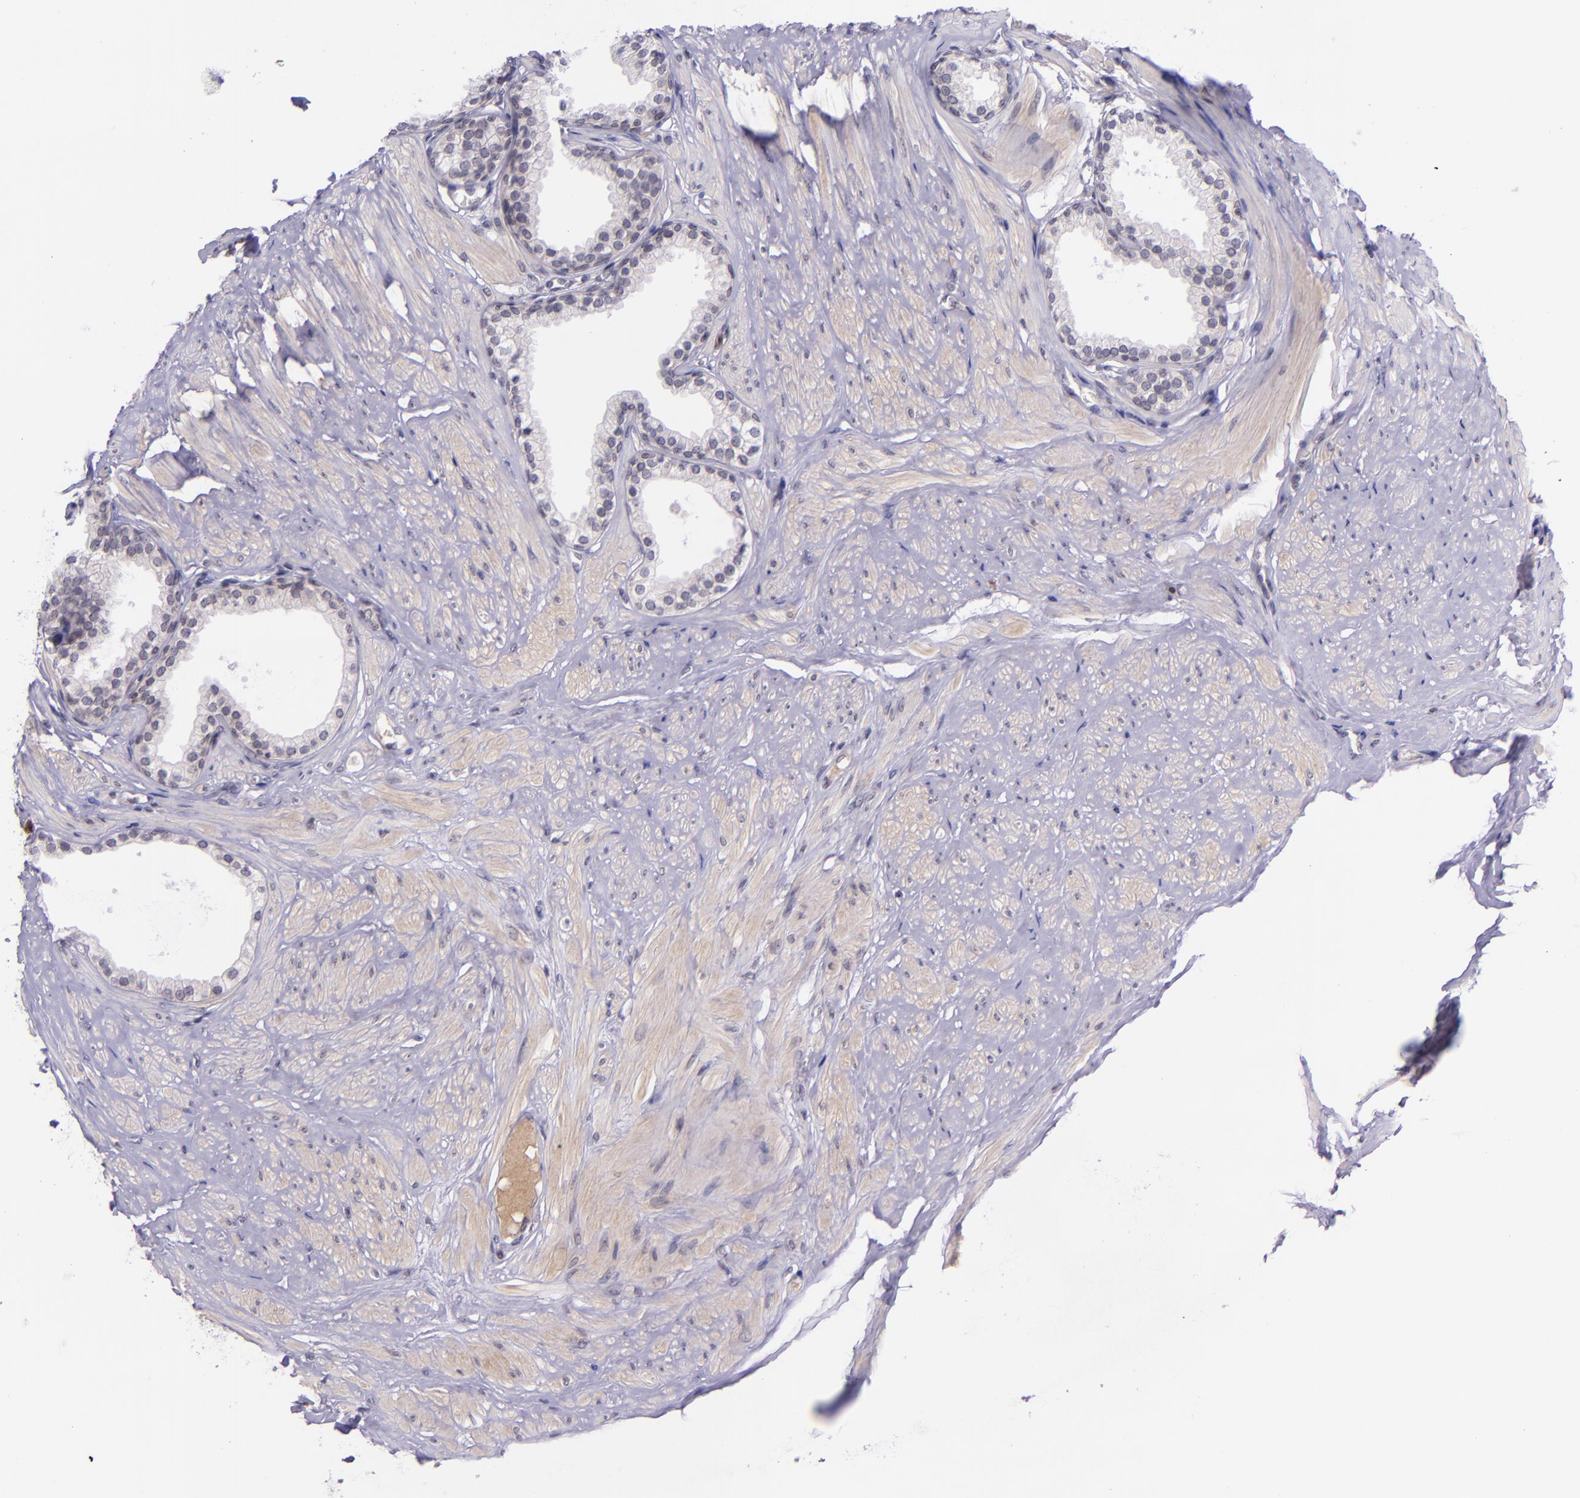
{"staining": {"intensity": "negative", "quantity": "none", "location": "none"}, "tissue": "prostate", "cell_type": "Glandular cells", "image_type": "normal", "snomed": [{"axis": "morphology", "description": "Normal tissue, NOS"}, {"axis": "topography", "description": "Prostate"}], "caption": "The image reveals no staining of glandular cells in normal prostate.", "gene": "SELL", "patient": {"sex": "male", "age": 64}}